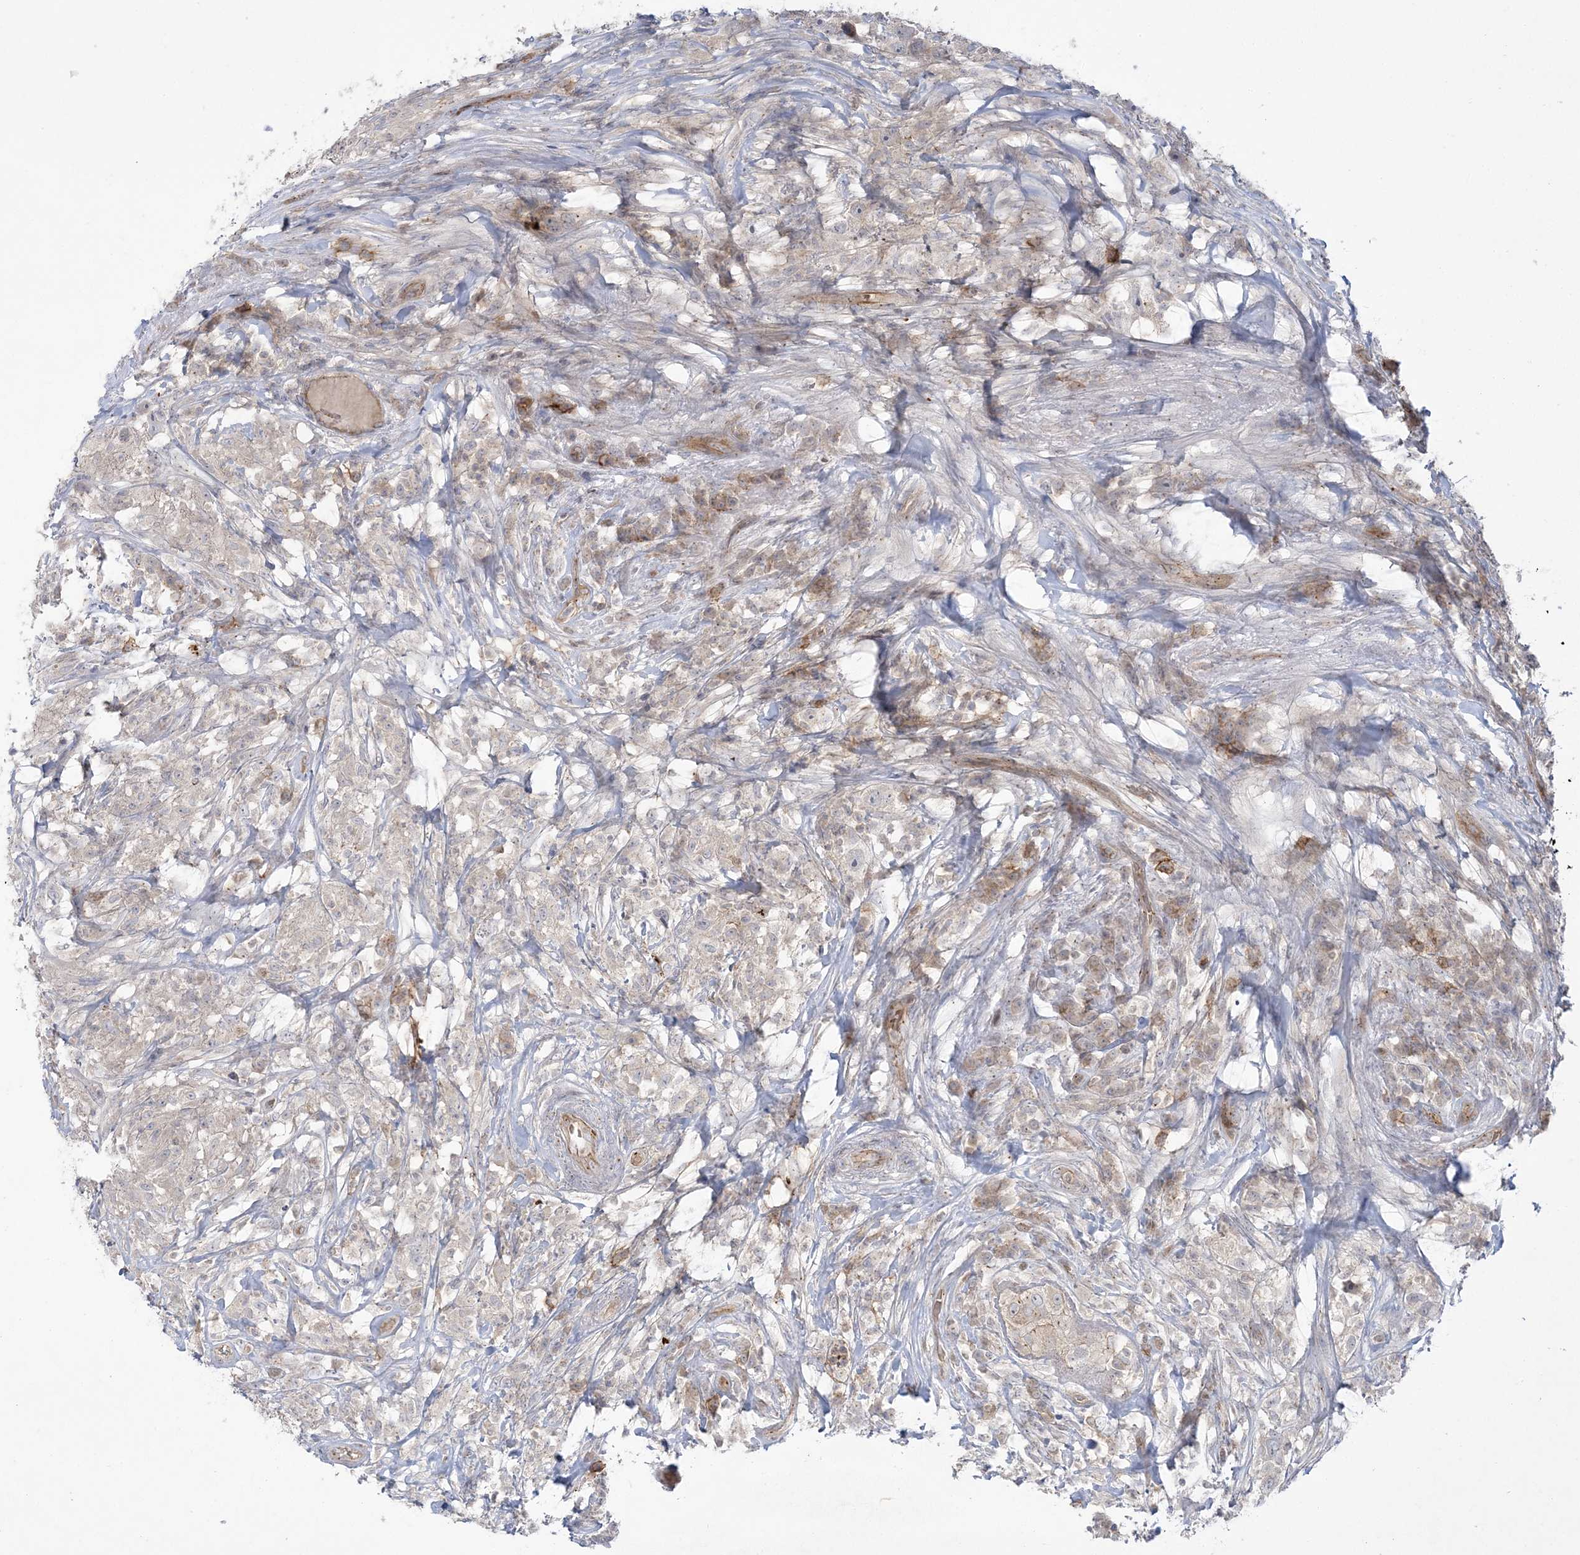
{"staining": {"intensity": "negative", "quantity": "none", "location": "none"}, "tissue": "testis cancer", "cell_type": "Tumor cells", "image_type": "cancer", "snomed": [{"axis": "morphology", "description": "Seminoma, NOS"}, {"axis": "topography", "description": "Testis"}], "caption": "A high-resolution image shows immunohistochemistry staining of testis seminoma, which demonstrates no significant positivity in tumor cells. (DAB immunohistochemistry with hematoxylin counter stain).", "gene": "ADAMTS12", "patient": {"sex": "male", "age": 49}}